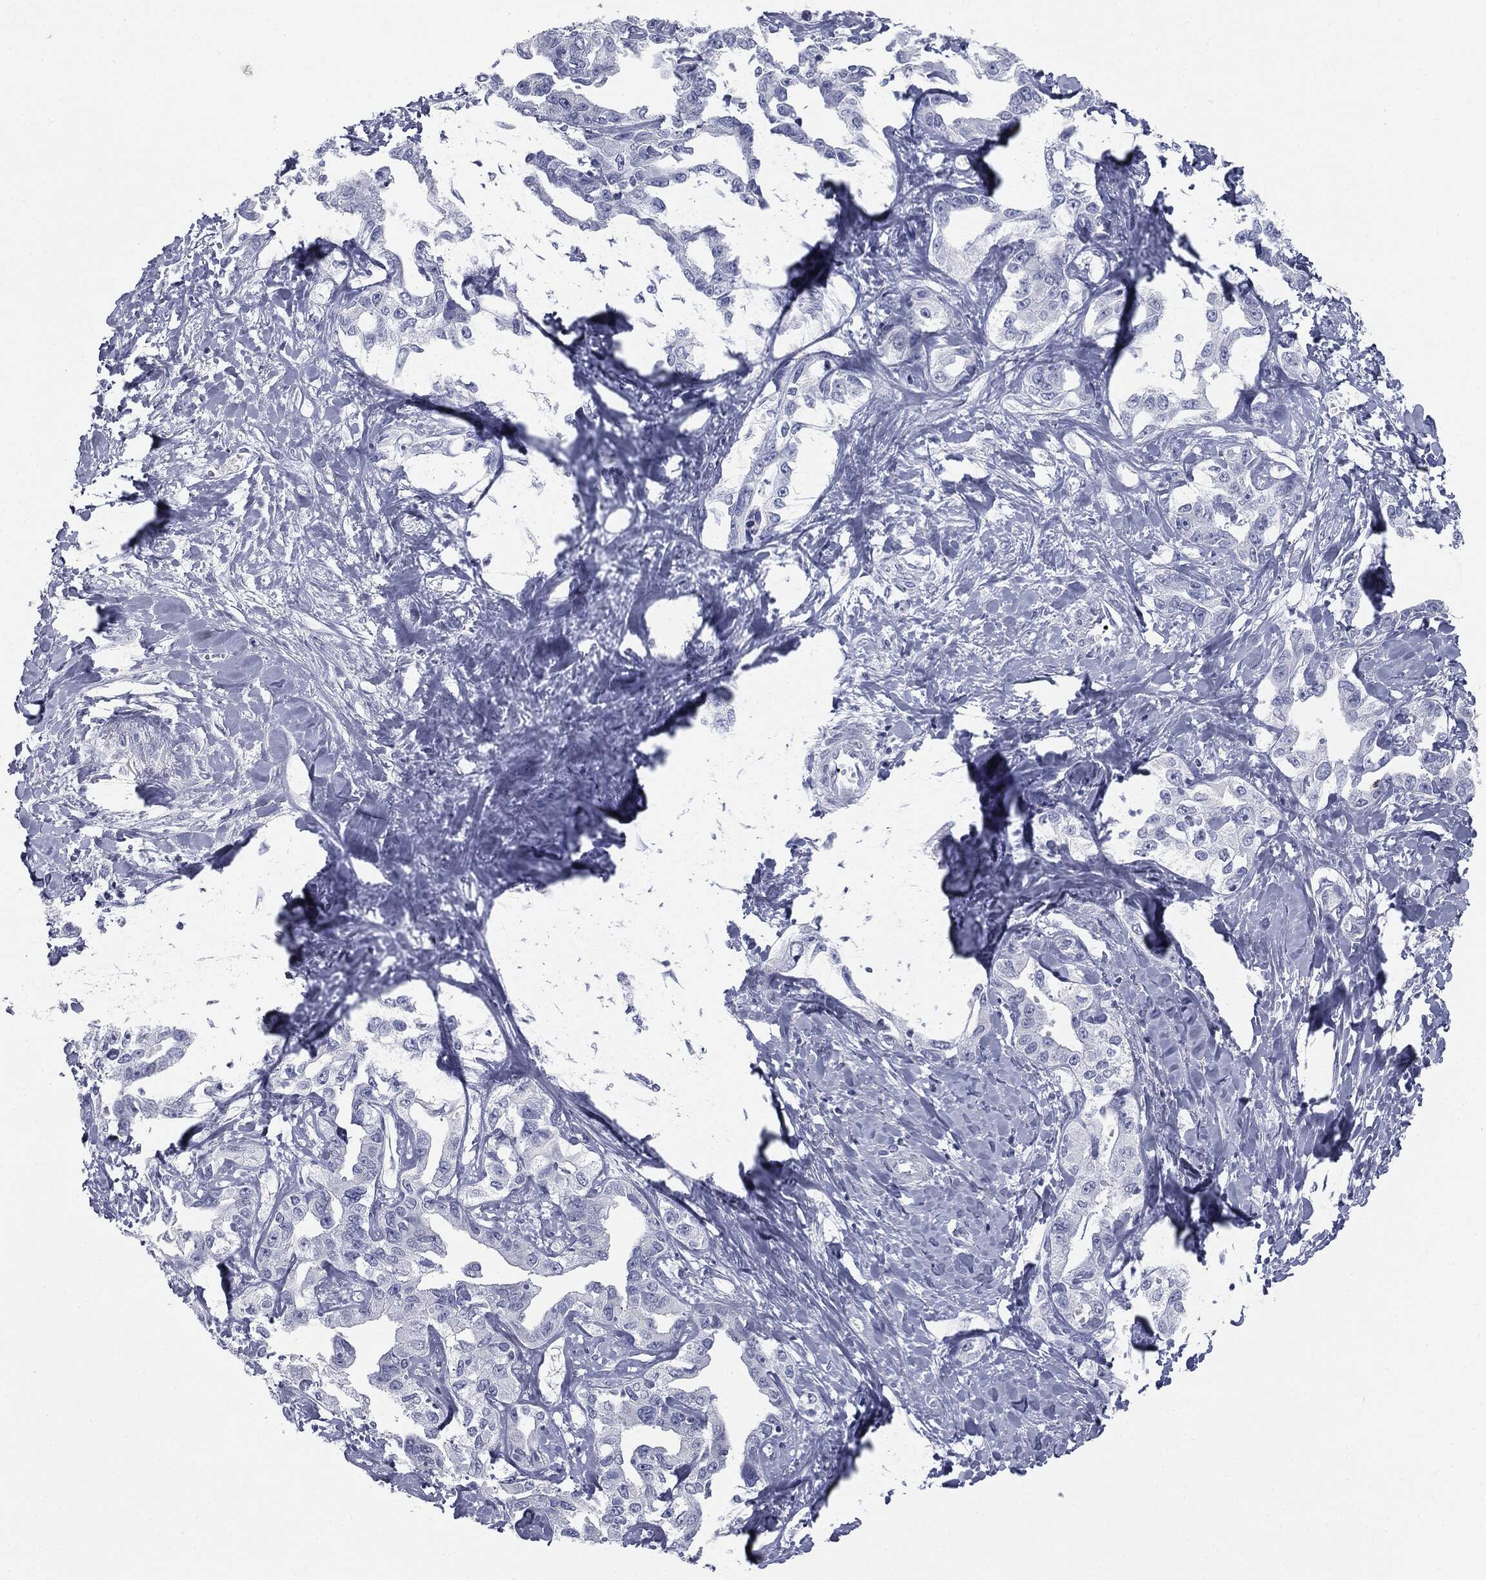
{"staining": {"intensity": "negative", "quantity": "none", "location": "none"}, "tissue": "liver cancer", "cell_type": "Tumor cells", "image_type": "cancer", "snomed": [{"axis": "morphology", "description": "Cholangiocarcinoma"}, {"axis": "topography", "description": "Liver"}], "caption": "The histopathology image shows no staining of tumor cells in cholangiocarcinoma (liver).", "gene": "TPO", "patient": {"sex": "male", "age": 59}}